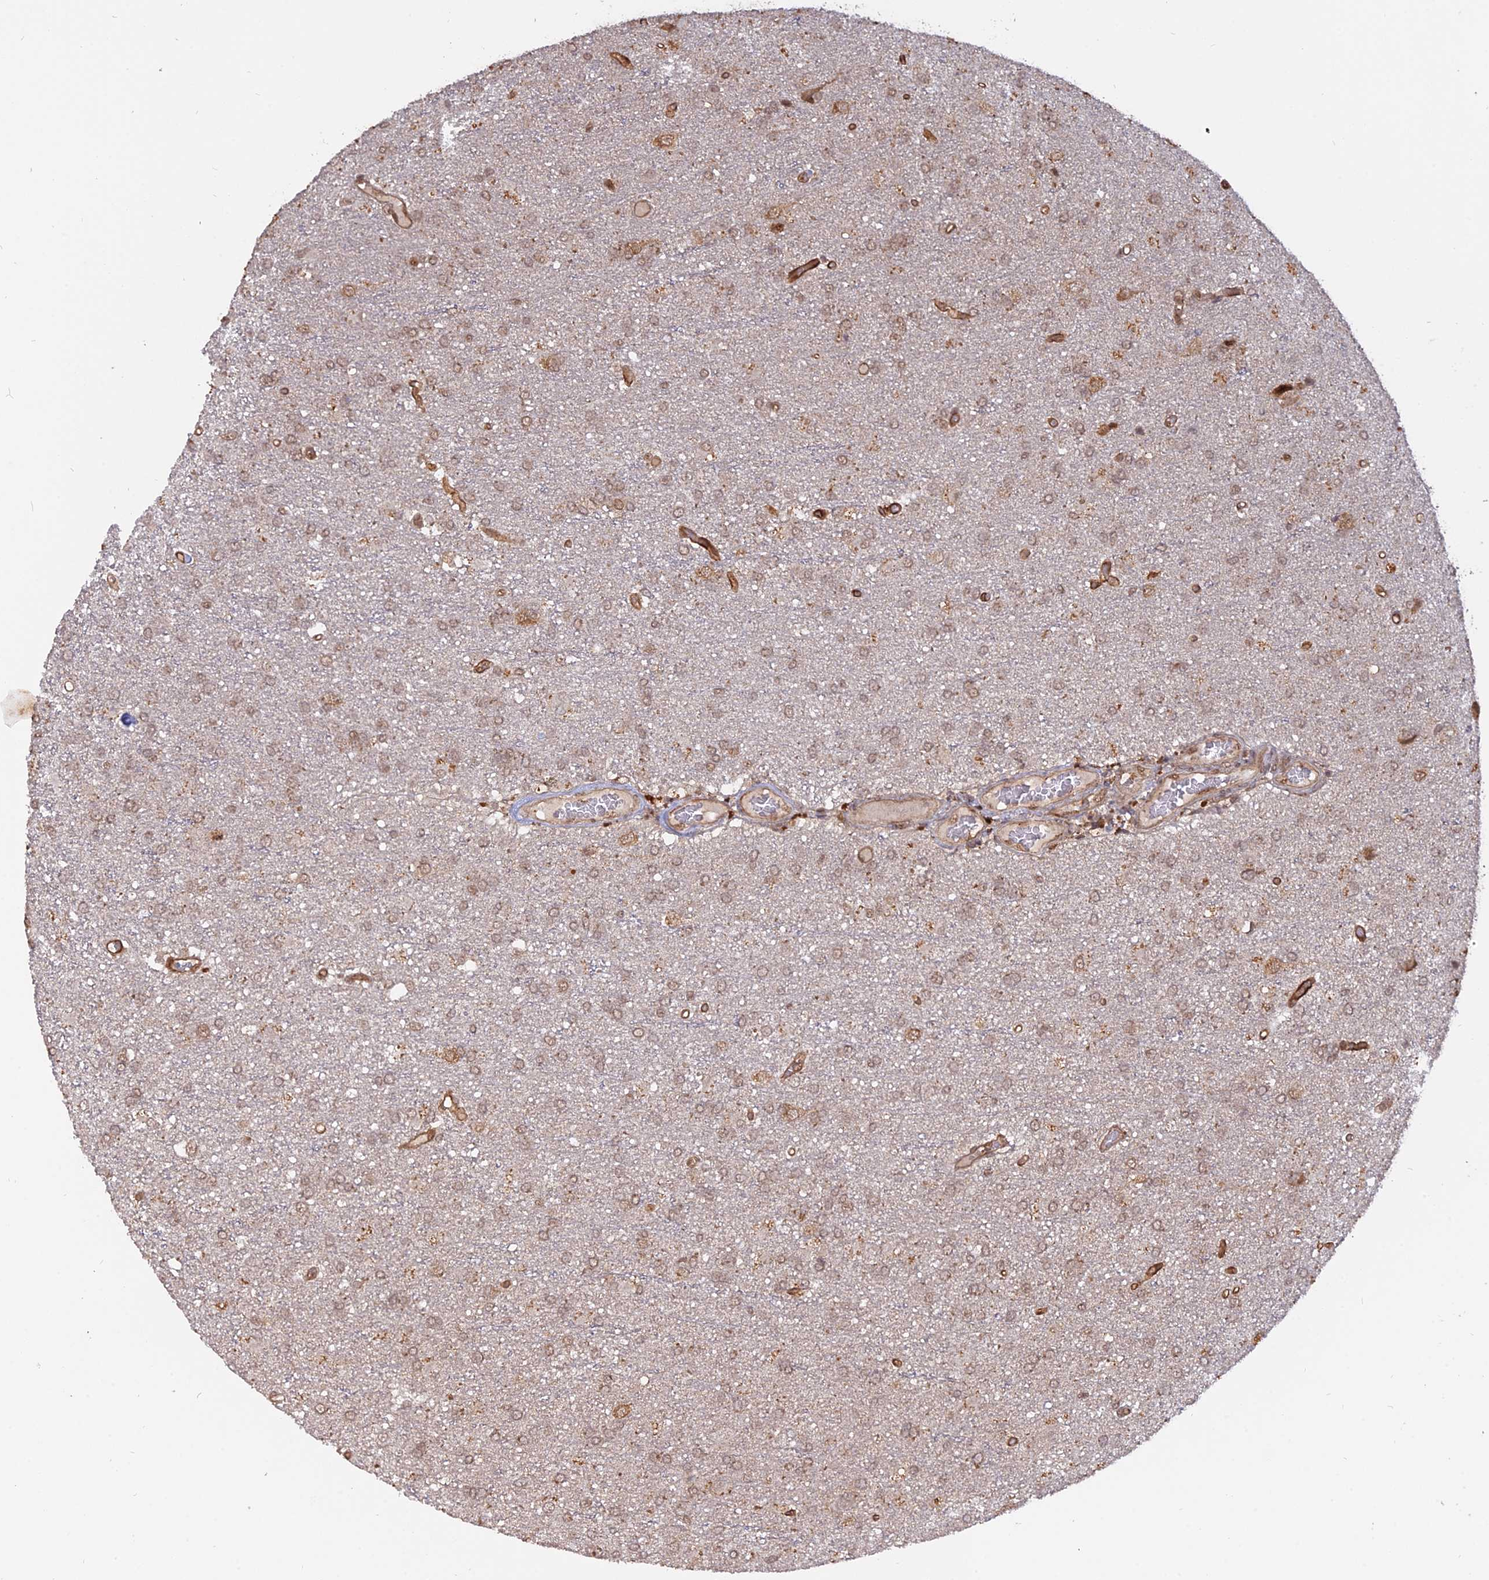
{"staining": {"intensity": "weak", "quantity": ">75%", "location": "nuclear"}, "tissue": "glioma", "cell_type": "Tumor cells", "image_type": "cancer", "snomed": [{"axis": "morphology", "description": "Glioma, malignant, High grade"}, {"axis": "topography", "description": "Brain"}], "caption": "Glioma stained with DAB immunohistochemistry demonstrates low levels of weak nuclear positivity in about >75% of tumor cells.", "gene": "PKIG", "patient": {"sex": "female", "age": 74}}